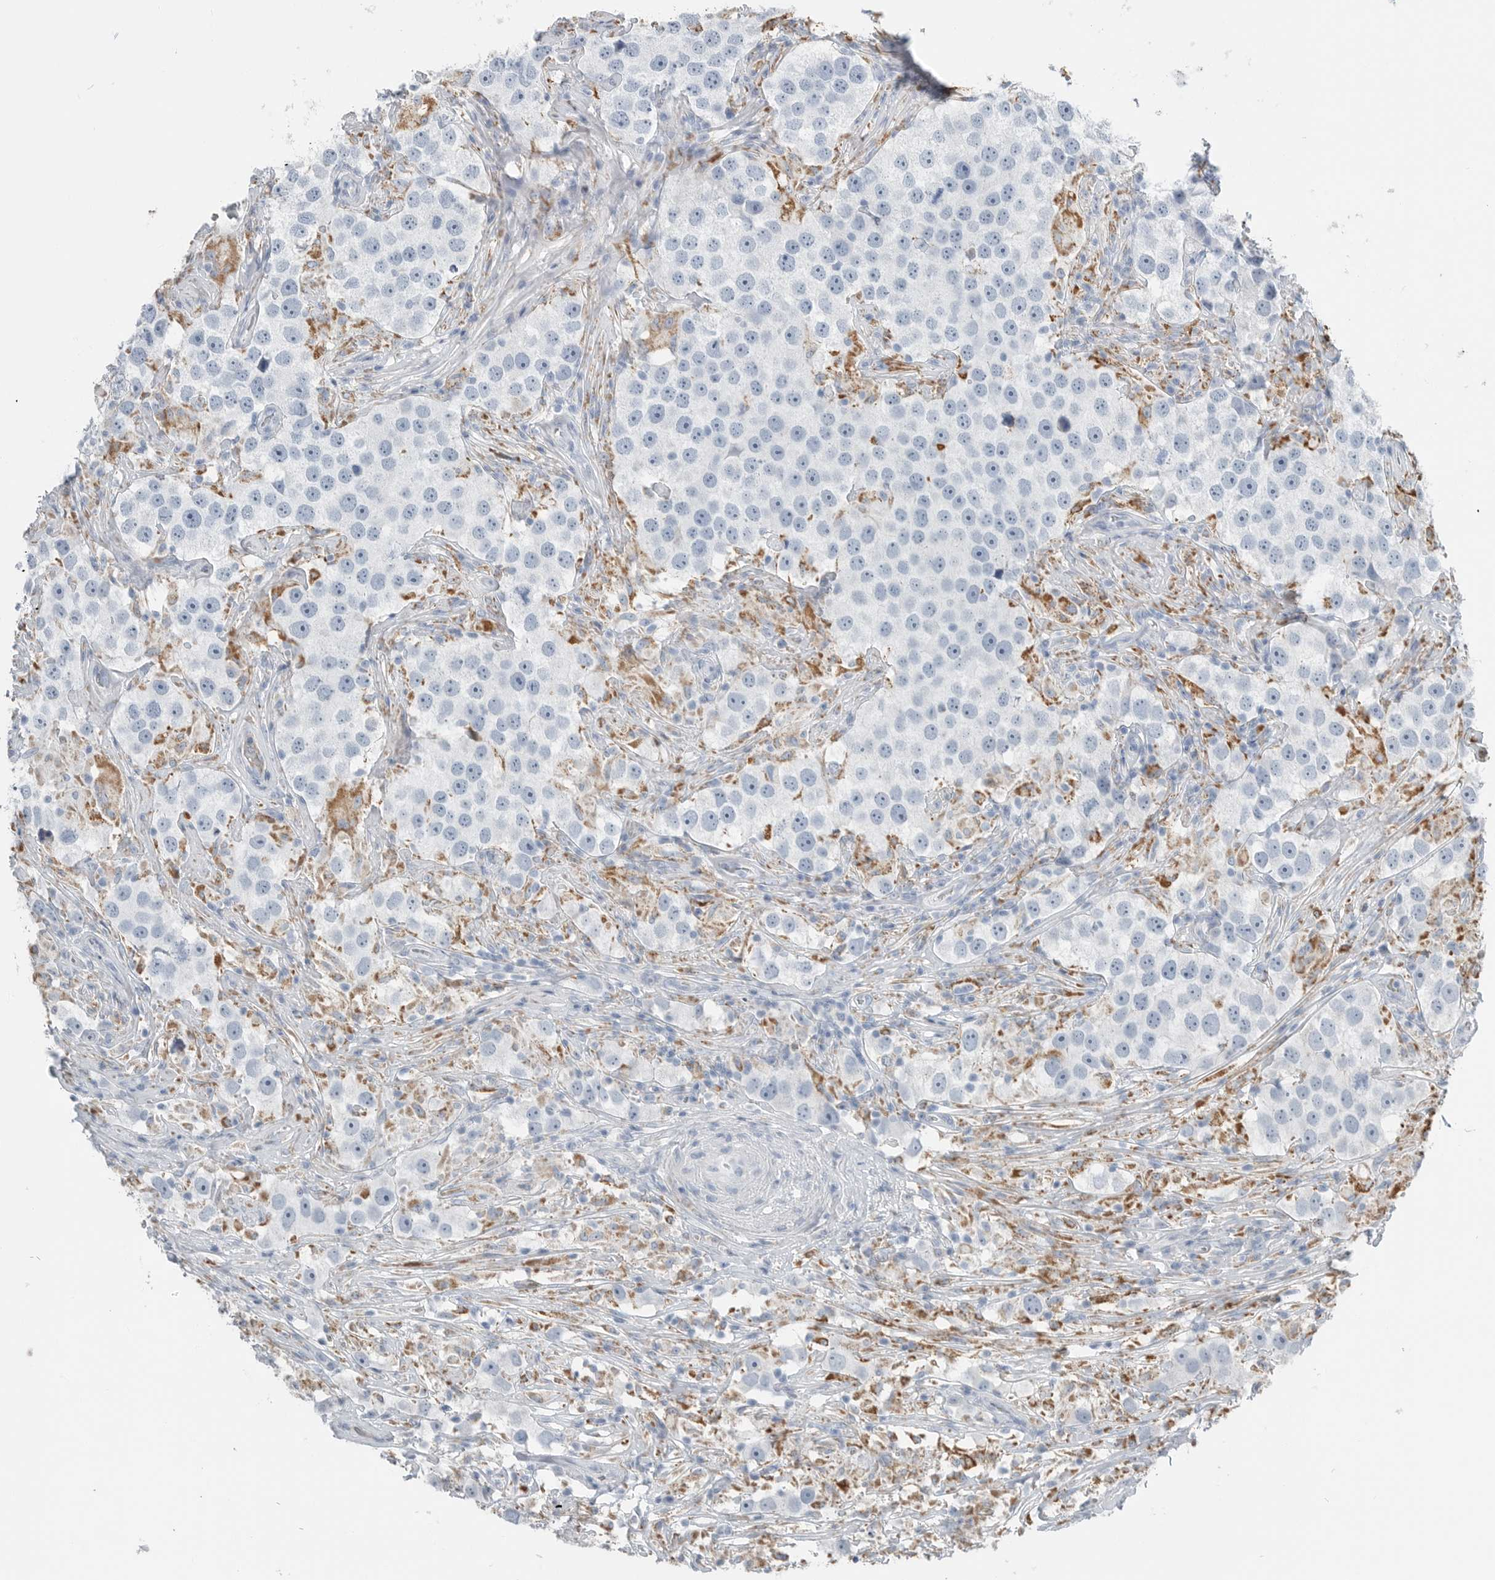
{"staining": {"intensity": "negative", "quantity": "none", "location": "none"}, "tissue": "testis cancer", "cell_type": "Tumor cells", "image_type": "cancer", "snomed": [{"axis": "morphology", "description": "Seminoma, NOS"}, {"axis": "topography", "description": "Testis"}], "caption": "Immunohistochemistry histopathology image of seminoma (testis) stained for a protein (brown), which shows no expression in tumor cells.", "gene": "SERPINB7", "patient": {"sex": "male", "age": 49}}